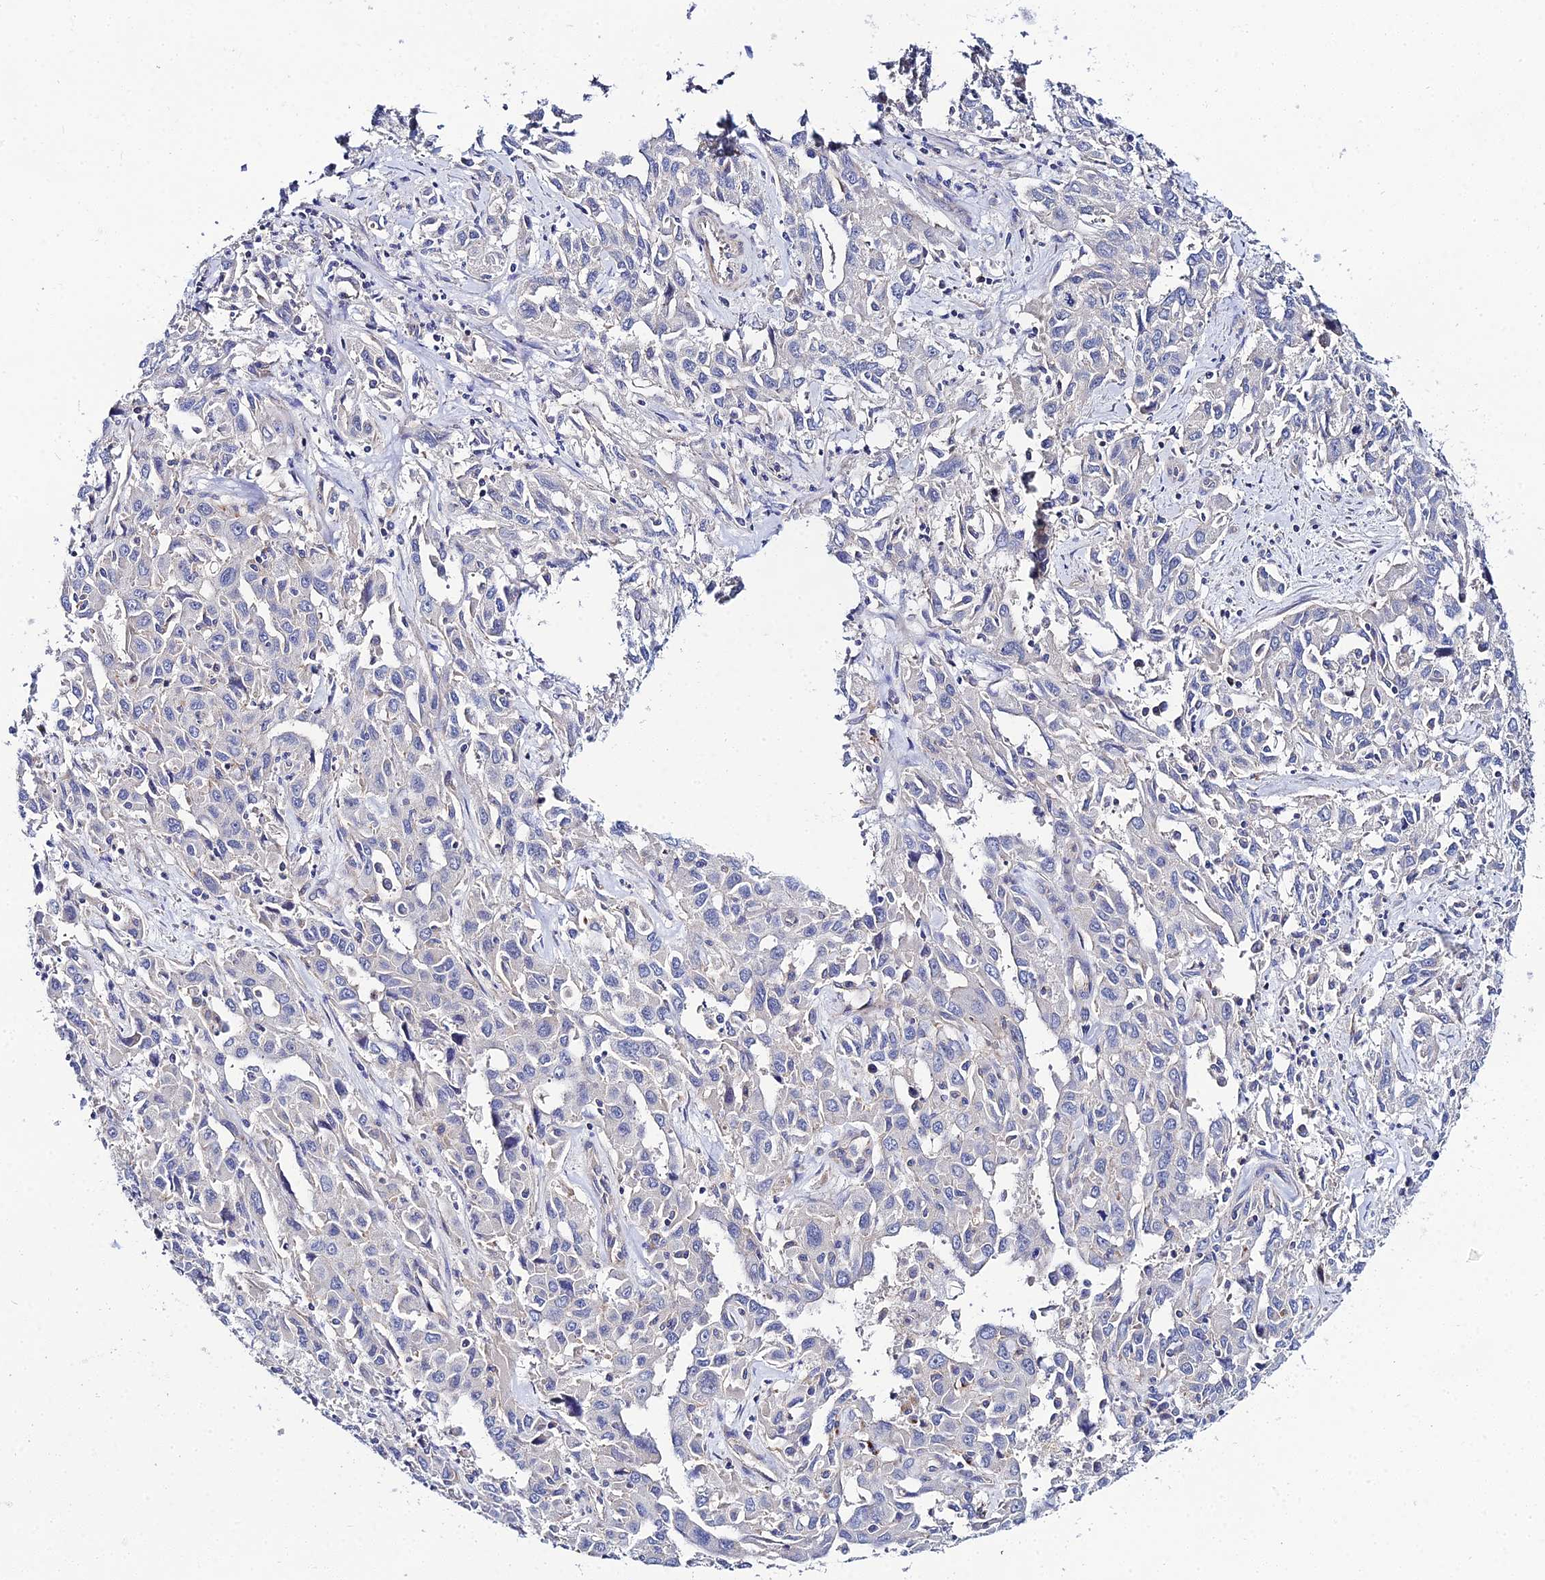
{"staining": {"intensity": "negative", "quantity": "none", "location": "none"}, "tissue": "liver cancer", "cell_type": "Tumor cells", "image_type": "cancer", "snomed": [{"axis": "morphology", "description": "Carcinoma, Hepatocellular, NOS"}, {"axis": "topography", "description": "Liver"}], "caption": "Protein analysis of liver cancer displays no significant positivity in tumor cells. (DAB immunohistochemistry, high magnification).", "gene": "APOBEC3H", "patient": {"sex": "male", "age": 63}}